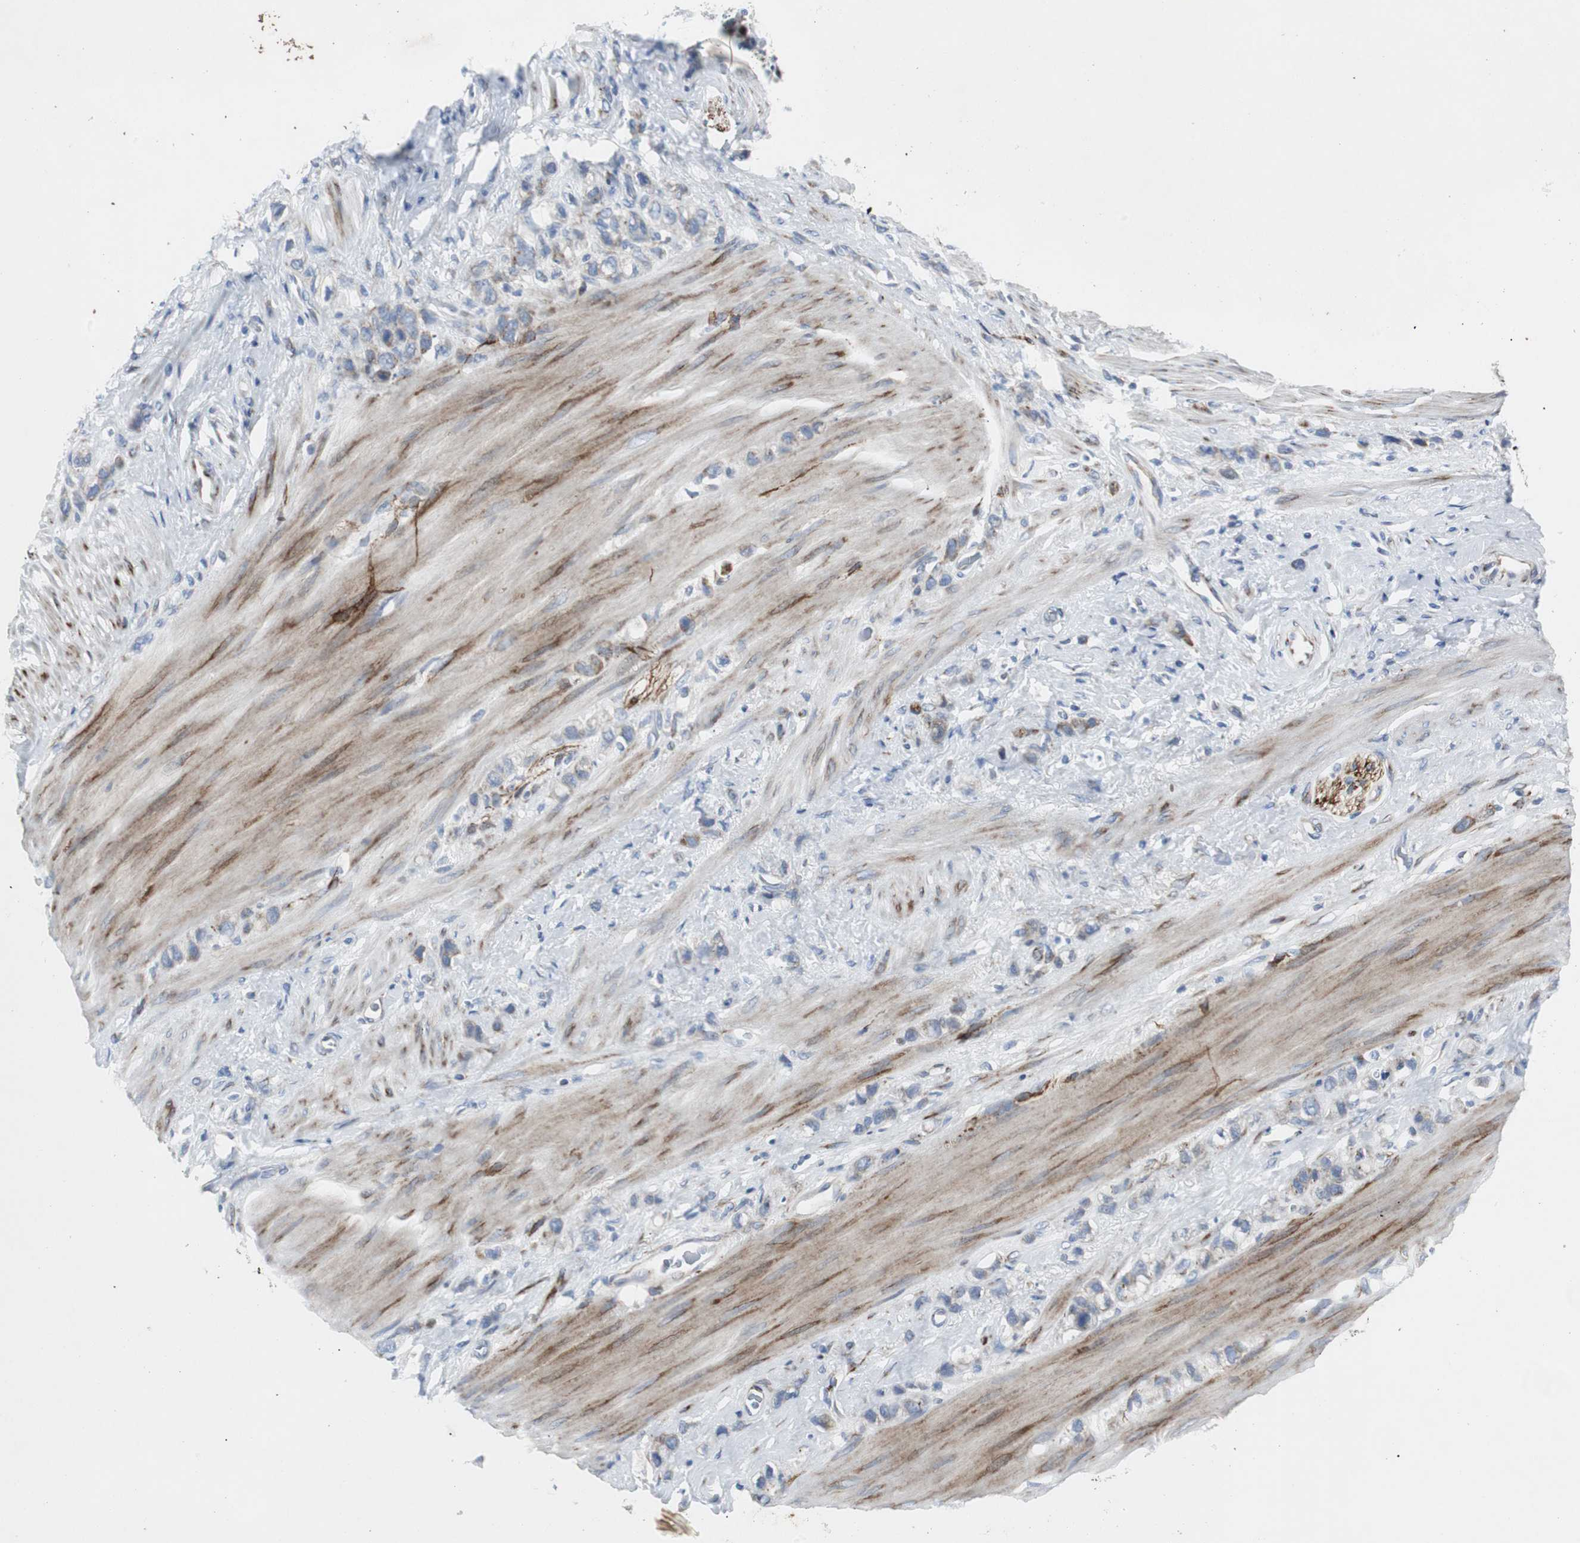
{"staining": {"intensity": "weak", "quantity": "25%-75%", "location": "cytoplasmic/membranous"}, "tissue": "stomach cancer", "cell_type": "Tumor cells", "image_type": "cancer", "snomed": [{"axis": "morphology", "description": "Normal tissue, NOS"}, {"axis": "morphology", "description": "Adenocarcinoma, NOS"}, {"axis": "morphology", "description": "Adenocarcinoma, High grade"}, {"axis": "topography", "description": "Stomach, upper"}, {"axis": "topography", "description": "Stomach"}], "caption": "Weak cytoplasmic/membranous positivity is seen in approximately 25%-75% of tumor cells in stomach adenocarcinoma (high-grade).", "gene": "BBC3", "patient": {"sex": "female", "age": 65}}